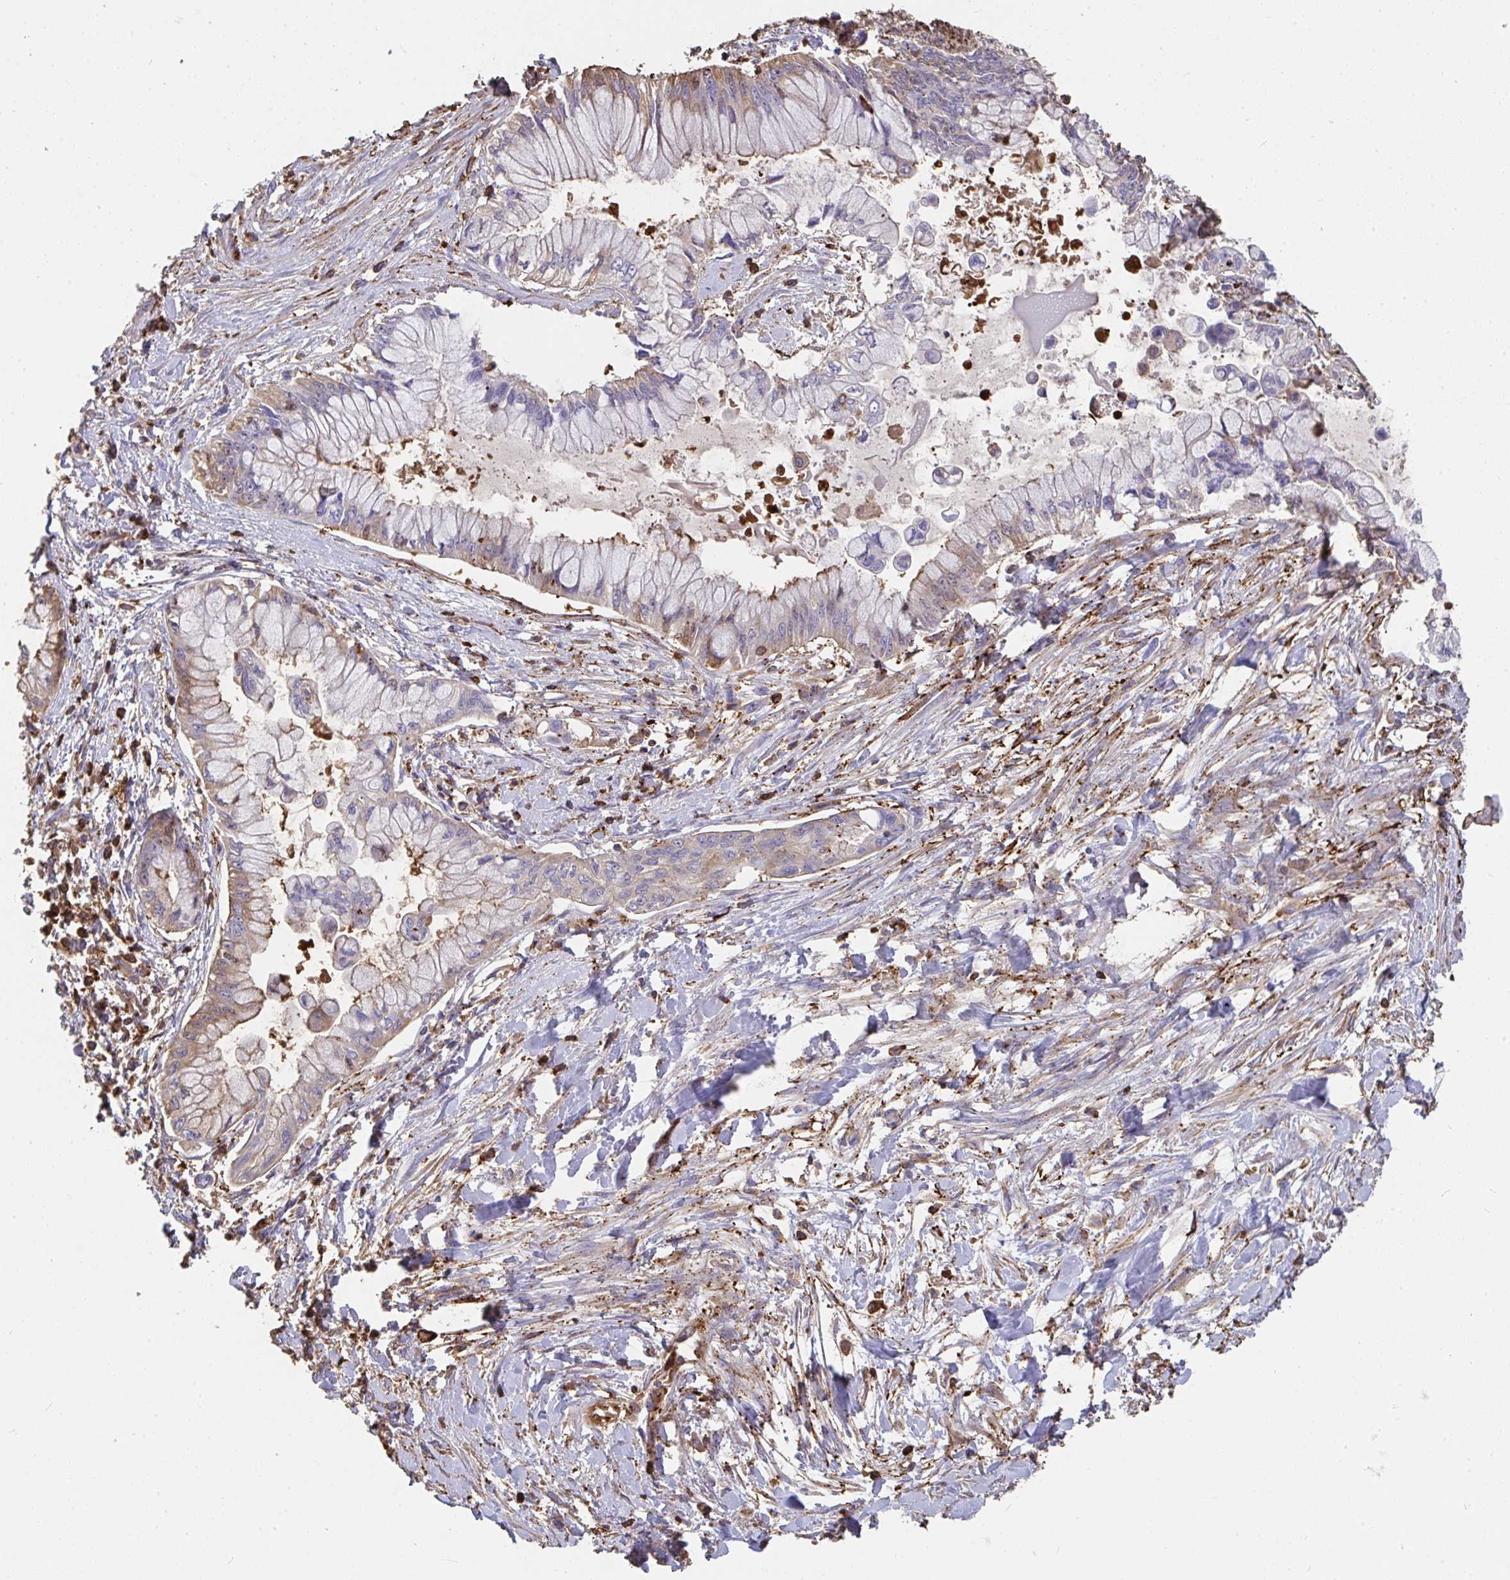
{"staining": {"intensity": "weak", "quantity": "<25%", "location": "cytoplasmic/membranous"}, "tissue": "pancreatic cancer", "cell_type": "Tumor cells", "image_type": "cancer", "snomed": [{"axis": "morphology", "description": "Adenocarcinoma, NOS"}, {"axis": "topography", "description": "Pancreas"}], "caption": "Immunohistochemistry (IHC) histopathology image of neoplastic tissue: human pancreatic adenocarcinoma stained with DAB (3,3'-diaminobenzidine) reveals no significant protein staining in tumor cells. (DAB immunohistochemistry (IHC) visualized using brightfield microscopy, high magnification).", "gene": "CFL1", "patient": {"sex": "male", "age": 48}}